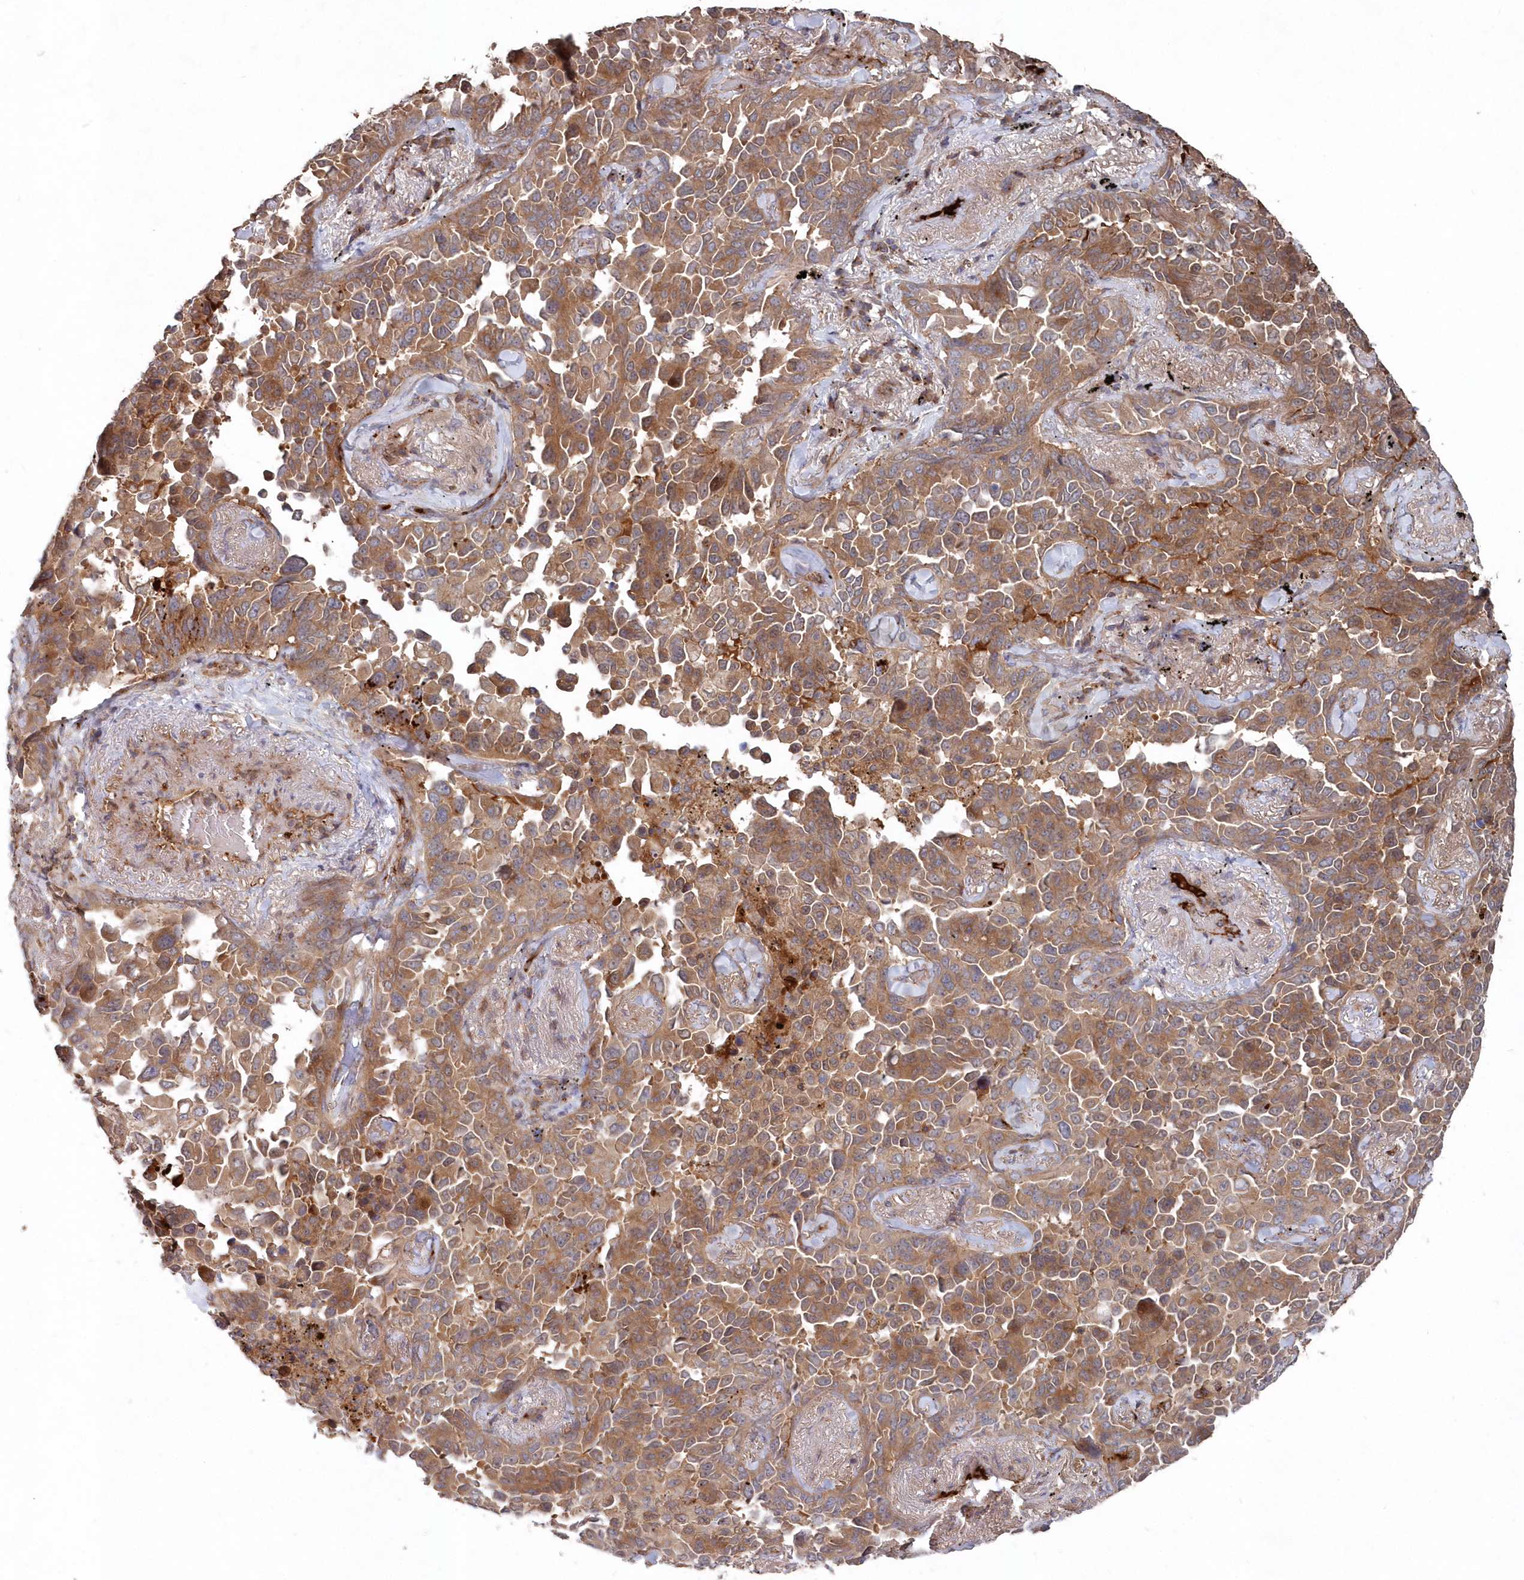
{"staining": {"intensity": "moderate", "quantity": ">75%", "location": "cytoplasmic/membranous"}, "tissue": "lung cancer", "cell_type": "Tumor cells", "image_type": "cancer", "snomed": [{"axis": "morphology", "description": "Adenocarcinoma, NOS"}, {"axis": "topography", "description": "Lung"}], "caption": "Lung cancer (adenocarcinoma) tissue reveals moderate cytoplasmic/membranous expression in approximately >75% of tumor cells", "gene": "ABHD14B", "patient": {"sex": "female", "age": 67}}